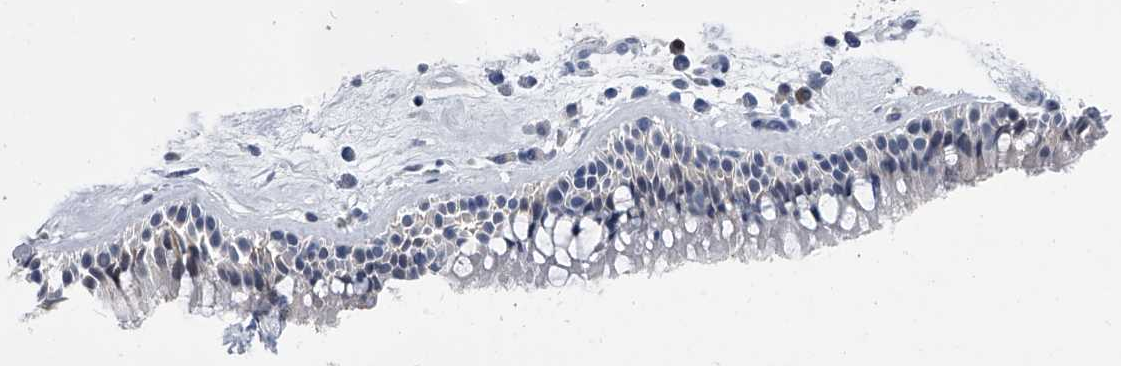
{"staining": {"intensity": "negative", "quantity": "none", "location": "none"}, "tissue": "nasopharynx", "cell_type": "Respiratory epithelial cells", "image_type": "normal", "snomed": [{"axis": "morphology", "description": "Normal tissue, NOS"}, {"axis": "morphology", "description": "Inflammation, NOS"}, {"axis": "morphology", "description": "Malignant melanoma, Metastatic site"}, {"axis": "topography", "description": "Nasopharynx"}], "caption": "This is an immunohistochemistry (IHC) histopathology image of normal nasopharynx. There is no staining in respiratory epithelial cells.", "gene": "PDXK", "patient": {"sex": "male", "age": 70}}